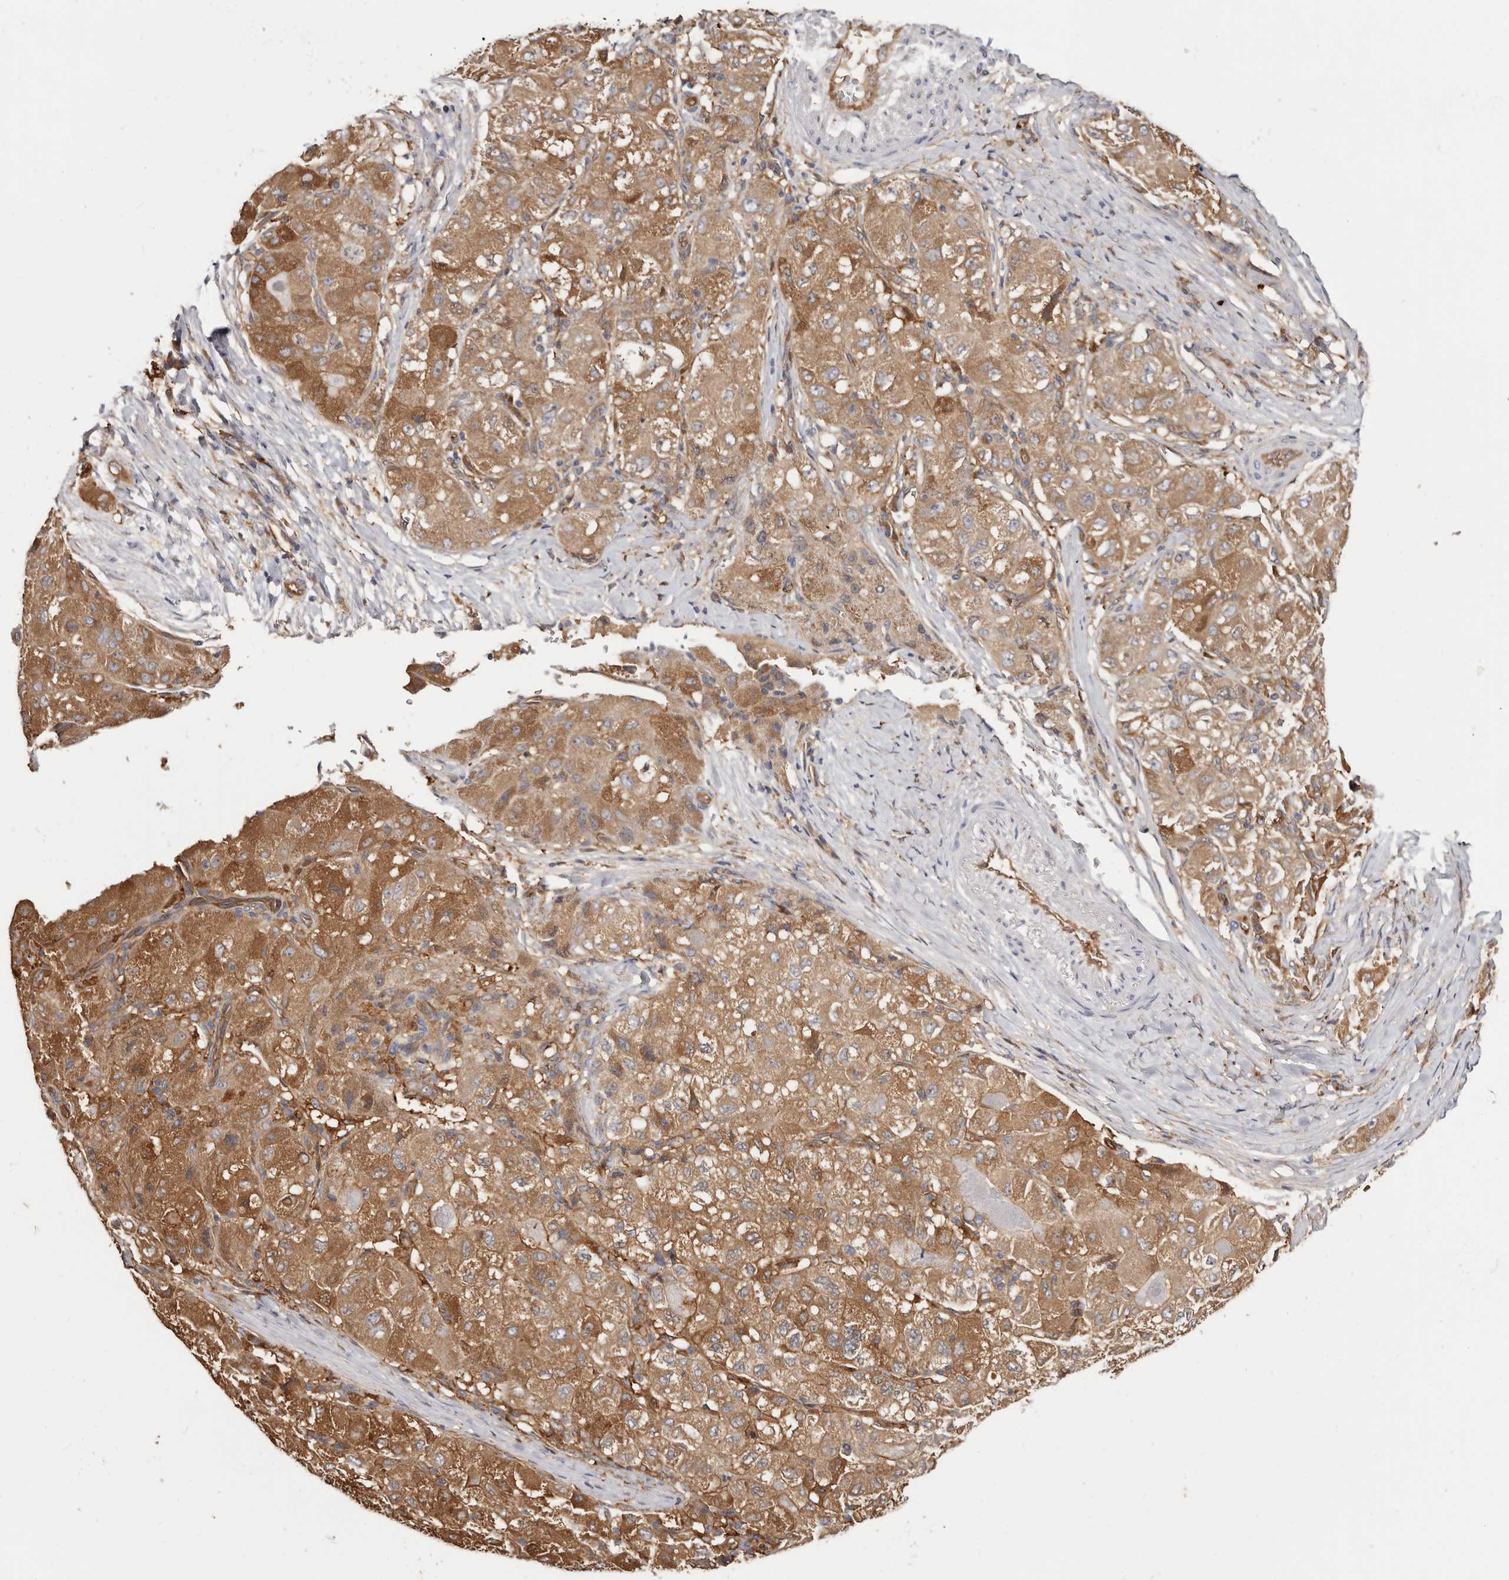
{"staining": {"intensity": "strong", "quantity": "25%-75%", "location": "cytoplasmic/membranous"}, "tissue": "liver cancer", "cell_type": "Tumor cells", "image_type": "cancer", "snomed": [{"axis": "morphology", "description": "Carcinoma, Hepatocellular, NOS"}, {"axis": "topography", "description": "Liver"}], "caption": "Strong cytoplasmic/membranous positivity is identified in about 25%-75% of tumor cells in liver hepatocellular carcinoma. The protein is stained brown, and the nuclei are stained in blue (DAB IHC with brightfield microscopy, high magnification).", "gene": "LAP3", "patient": {"sex": "male", "age": 80}}